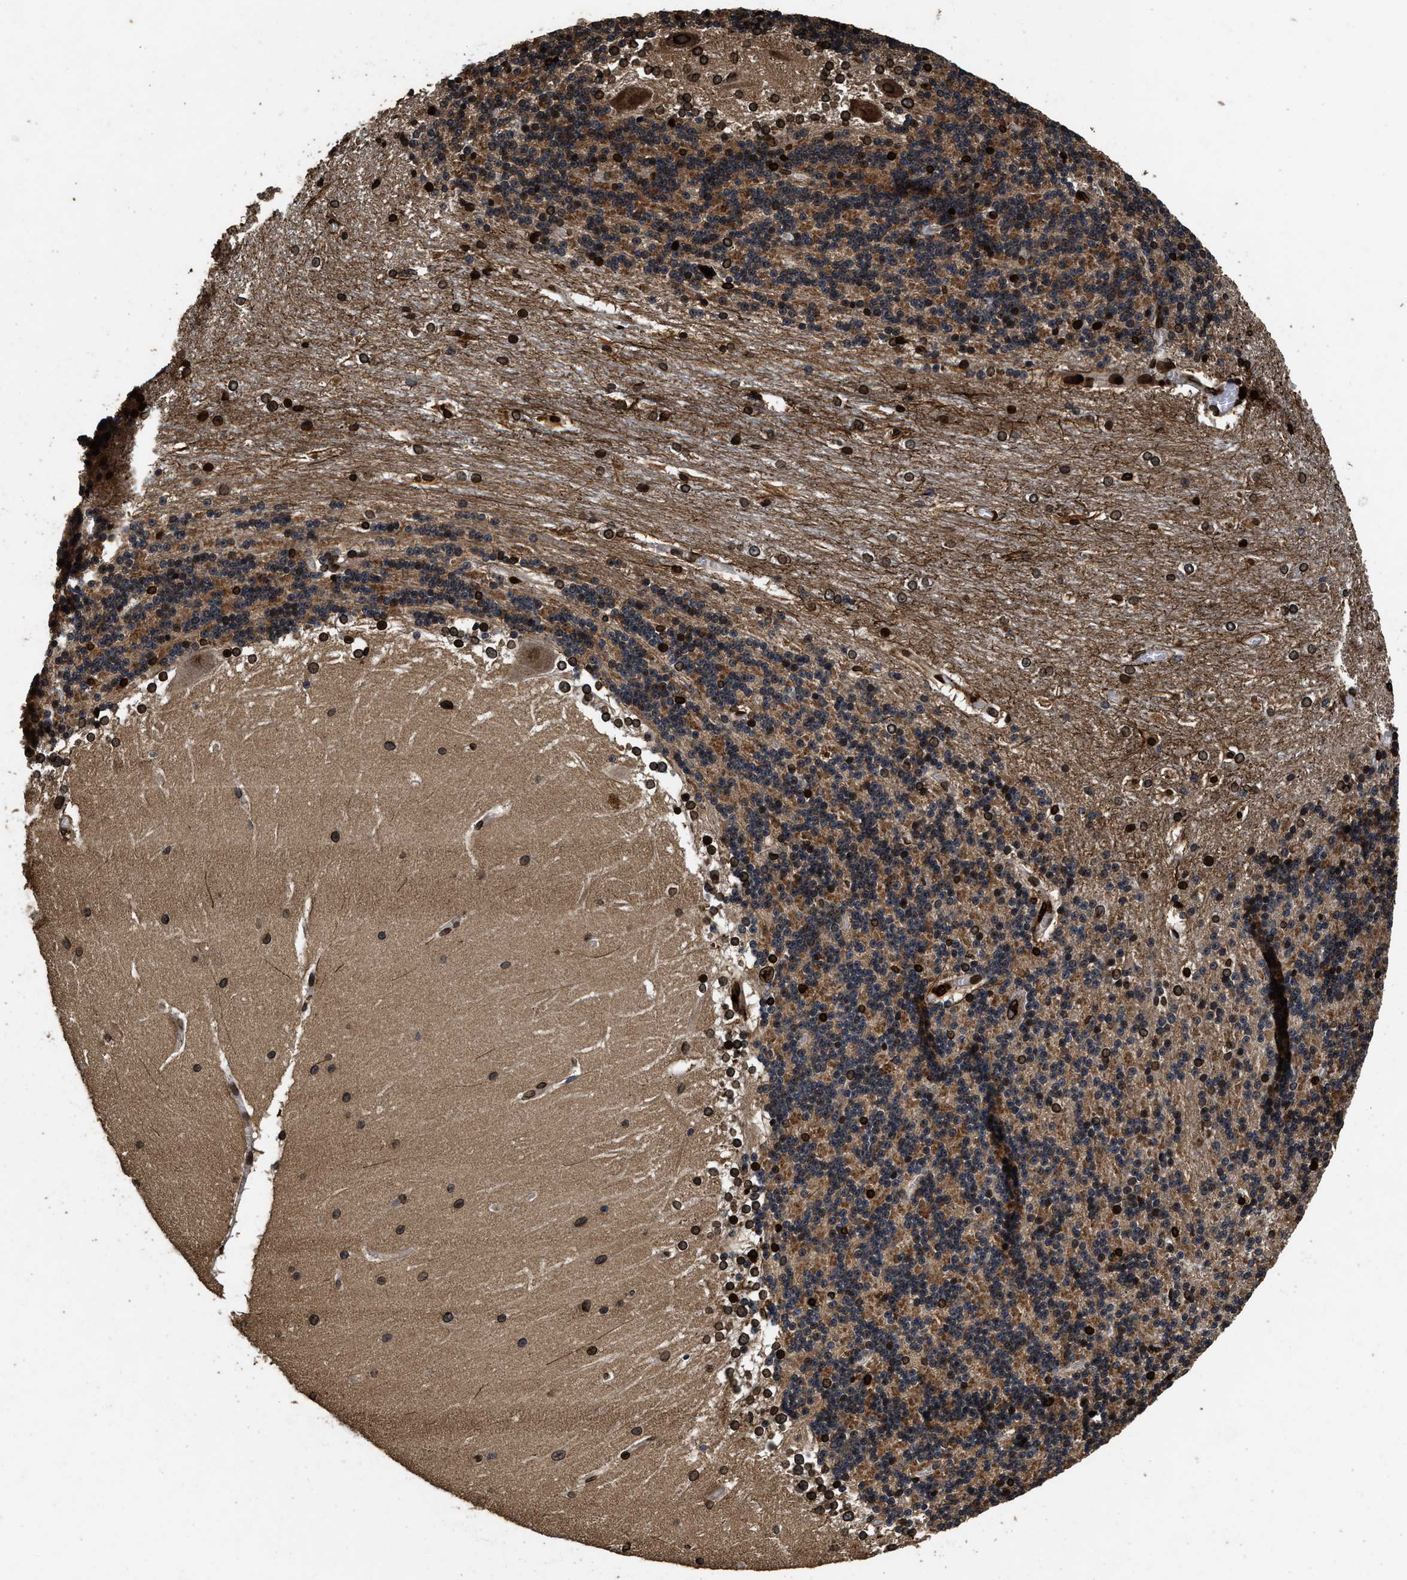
{"staining": {"intensity": "moderate", "quantity": ">75%", "location": "cytoplasmic/membranous"}, "tissue": "cerebellum", "cell_type": "Cells in granular layer", "image_type": "normal", "snomed": [{"axis": "morphology", "description": "Normal tissue, NOS"}, {"axis": "topography", "description": "Cerebellum"}], "caption": "Immunohistochemical staining of benign human cerebellum reveals medium levels of moderate cytoplasmic/membranous staining in approximately >75% of cells in granular layer.", "gene": "ACCS", "patient": {"sex": "female", "age": 19}}